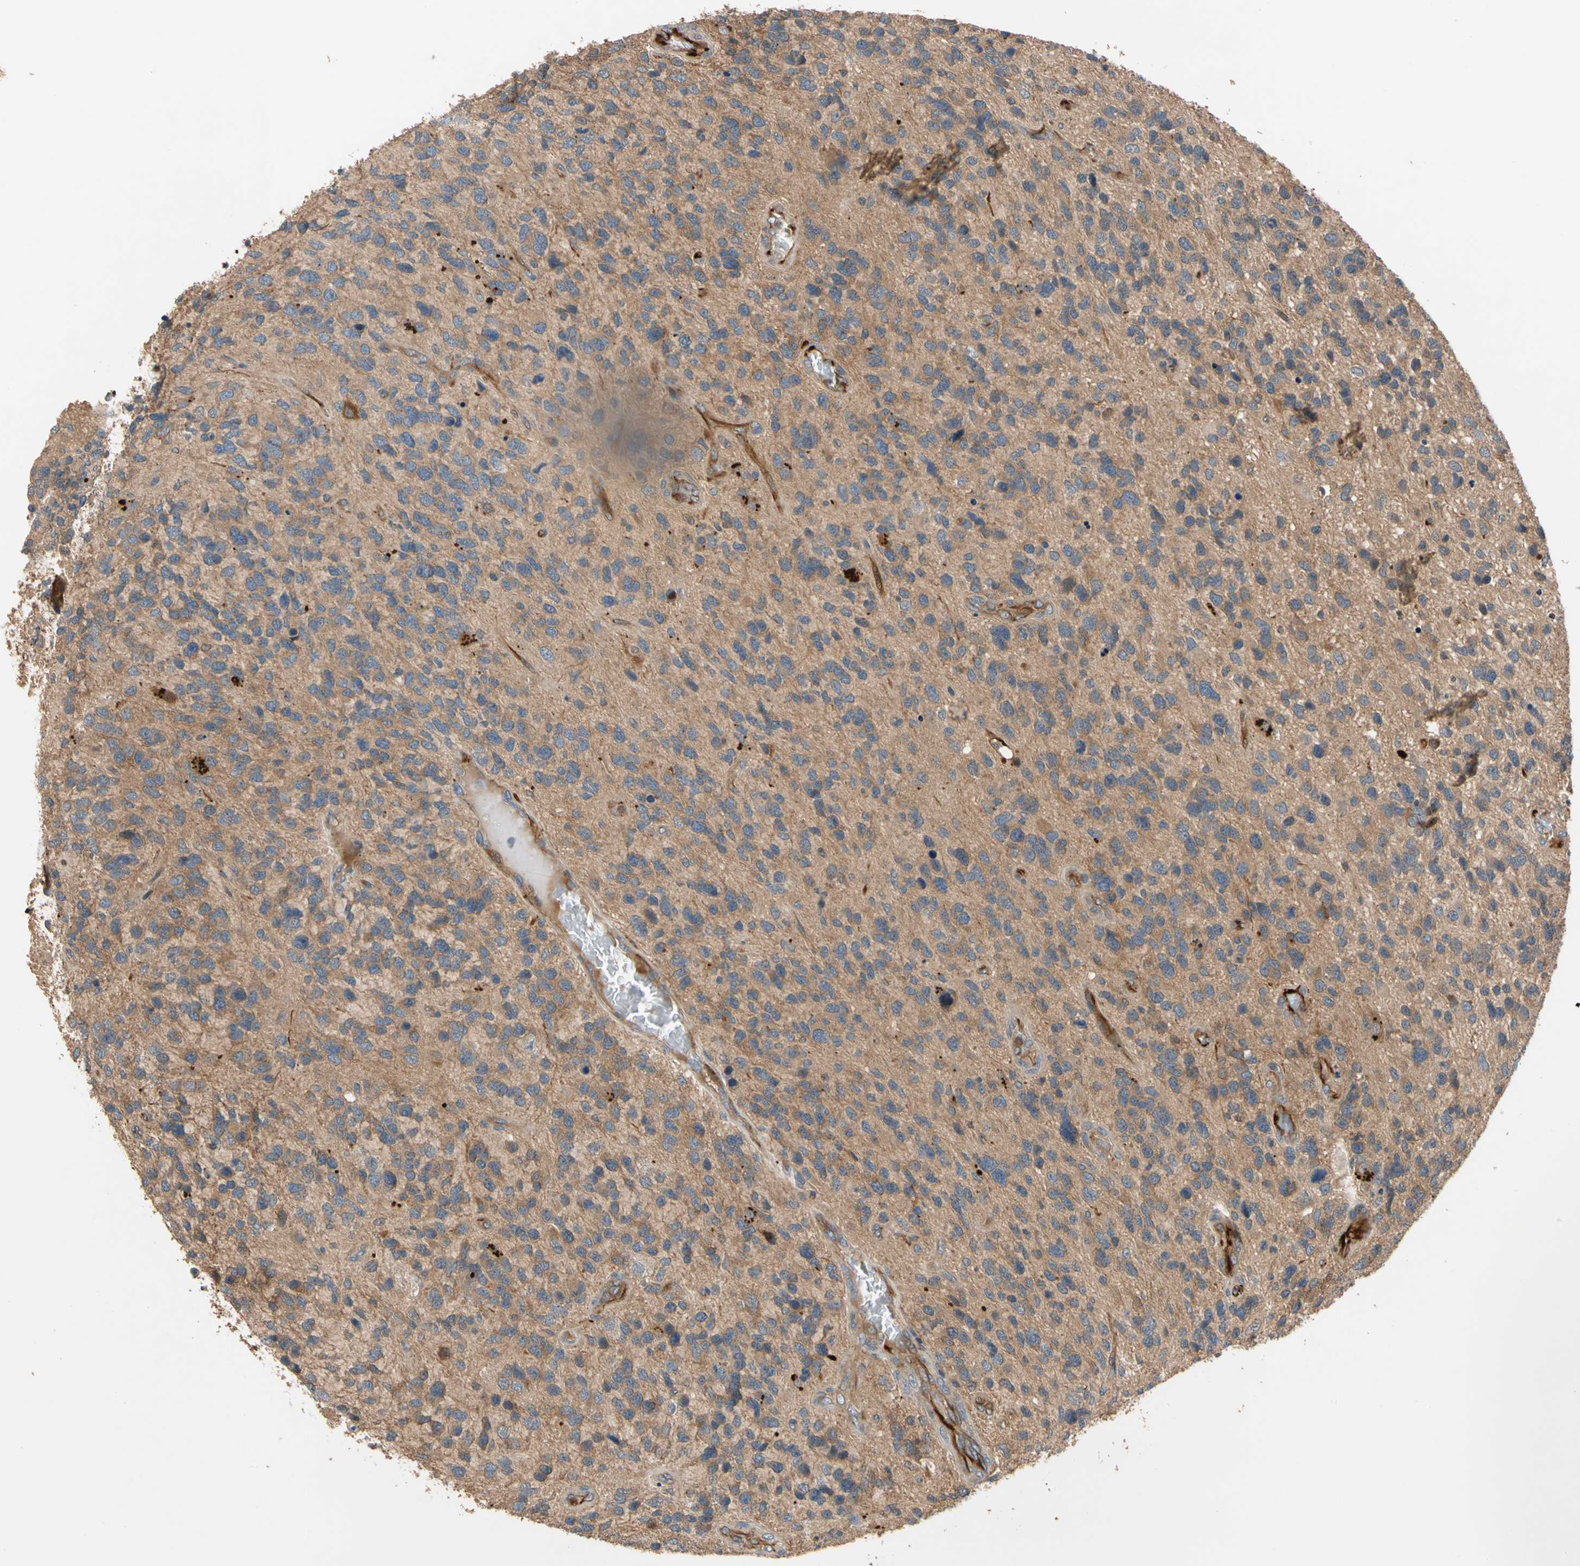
{"staining": {"intensity": "moderate", "quantity": ">75%", "location": "cytoplasmic/membranous"}, "tissue": "glioma", "cell_type": "Tumor cells", "image_type": "cancer", "snomed": [{"axis": "morphology", "description": "Glioma, malignant, High grade"}, {"axis": "topography", "description": "Brain"}], "caption": "Malignant glioma (high-grade) tissue exhibits moderate cytoplasmic/membranous expression in approximately >75% of tumor cells, visualized by immunohistochemistry.", "gene": "FGD6", "patient": {"sex": "female", "age": 58}}